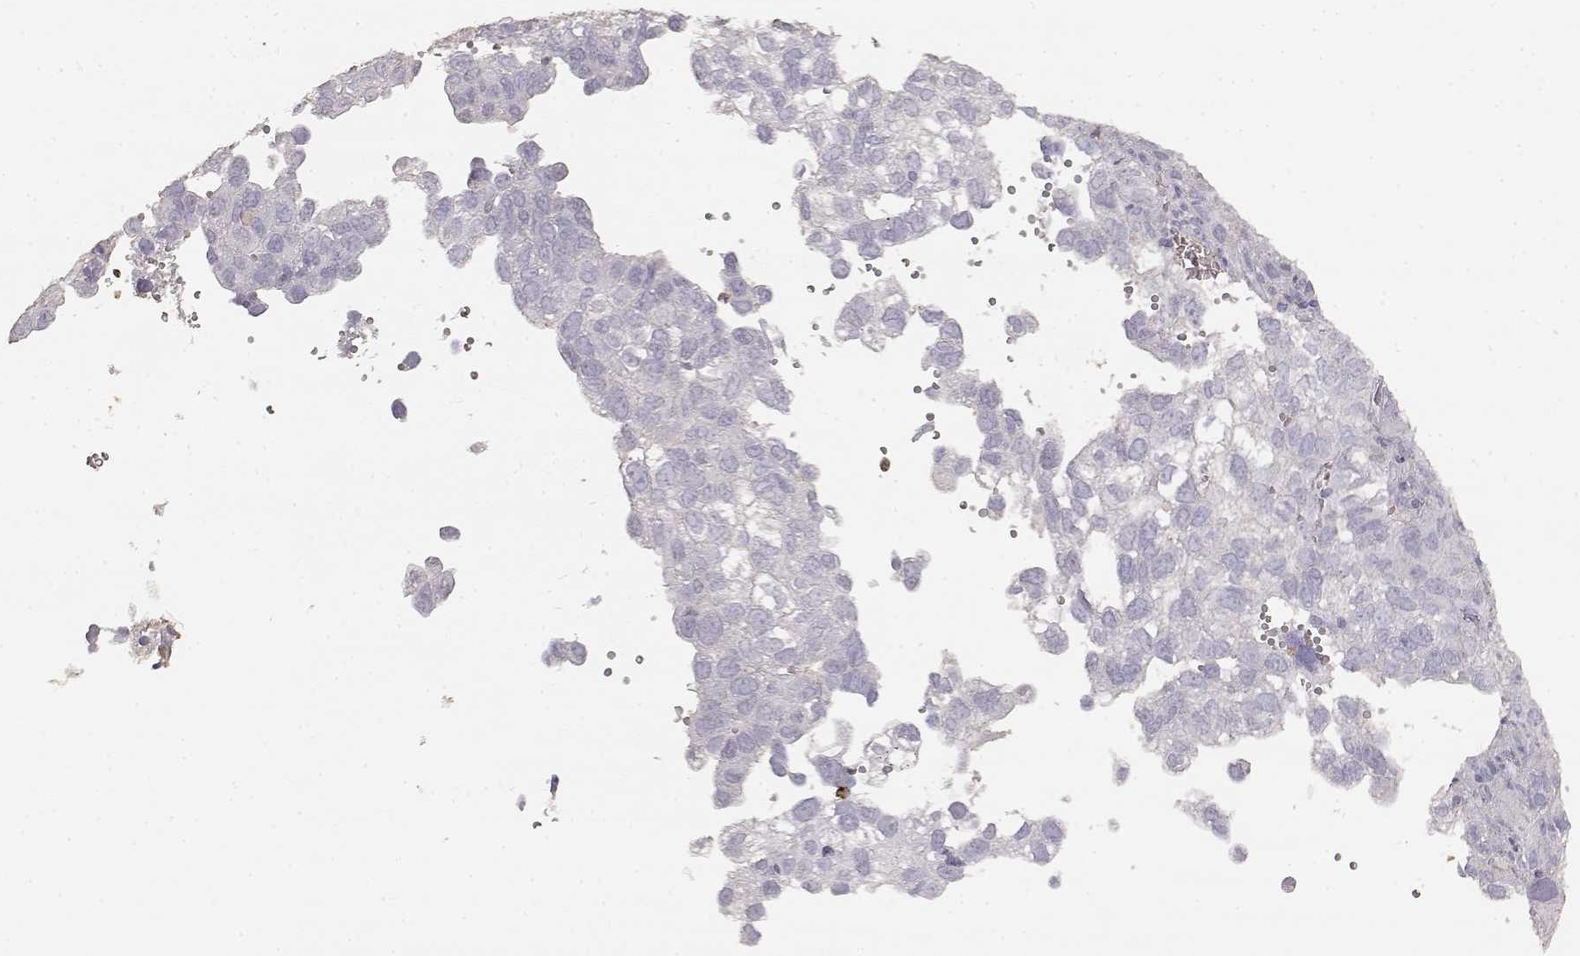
{"staining": {"intensity": "negative", "quantity": "none", "location": "none"}, "tissue": "cervical cancer", "cell_type": "Tumor cells", "image_type": "cancer", "snomed": [{"axis": "morphology", "description": "Squamous cell carcinoma, NOS"}, {"axis": "topography", "description": "Cervix"}], "caption": "There is no significant expression in tumor cells of cervical cancer (squamous cell carcinoma).", "gene": "TNFRSF10C", "patient": {"sex": "female", "age": 55}}